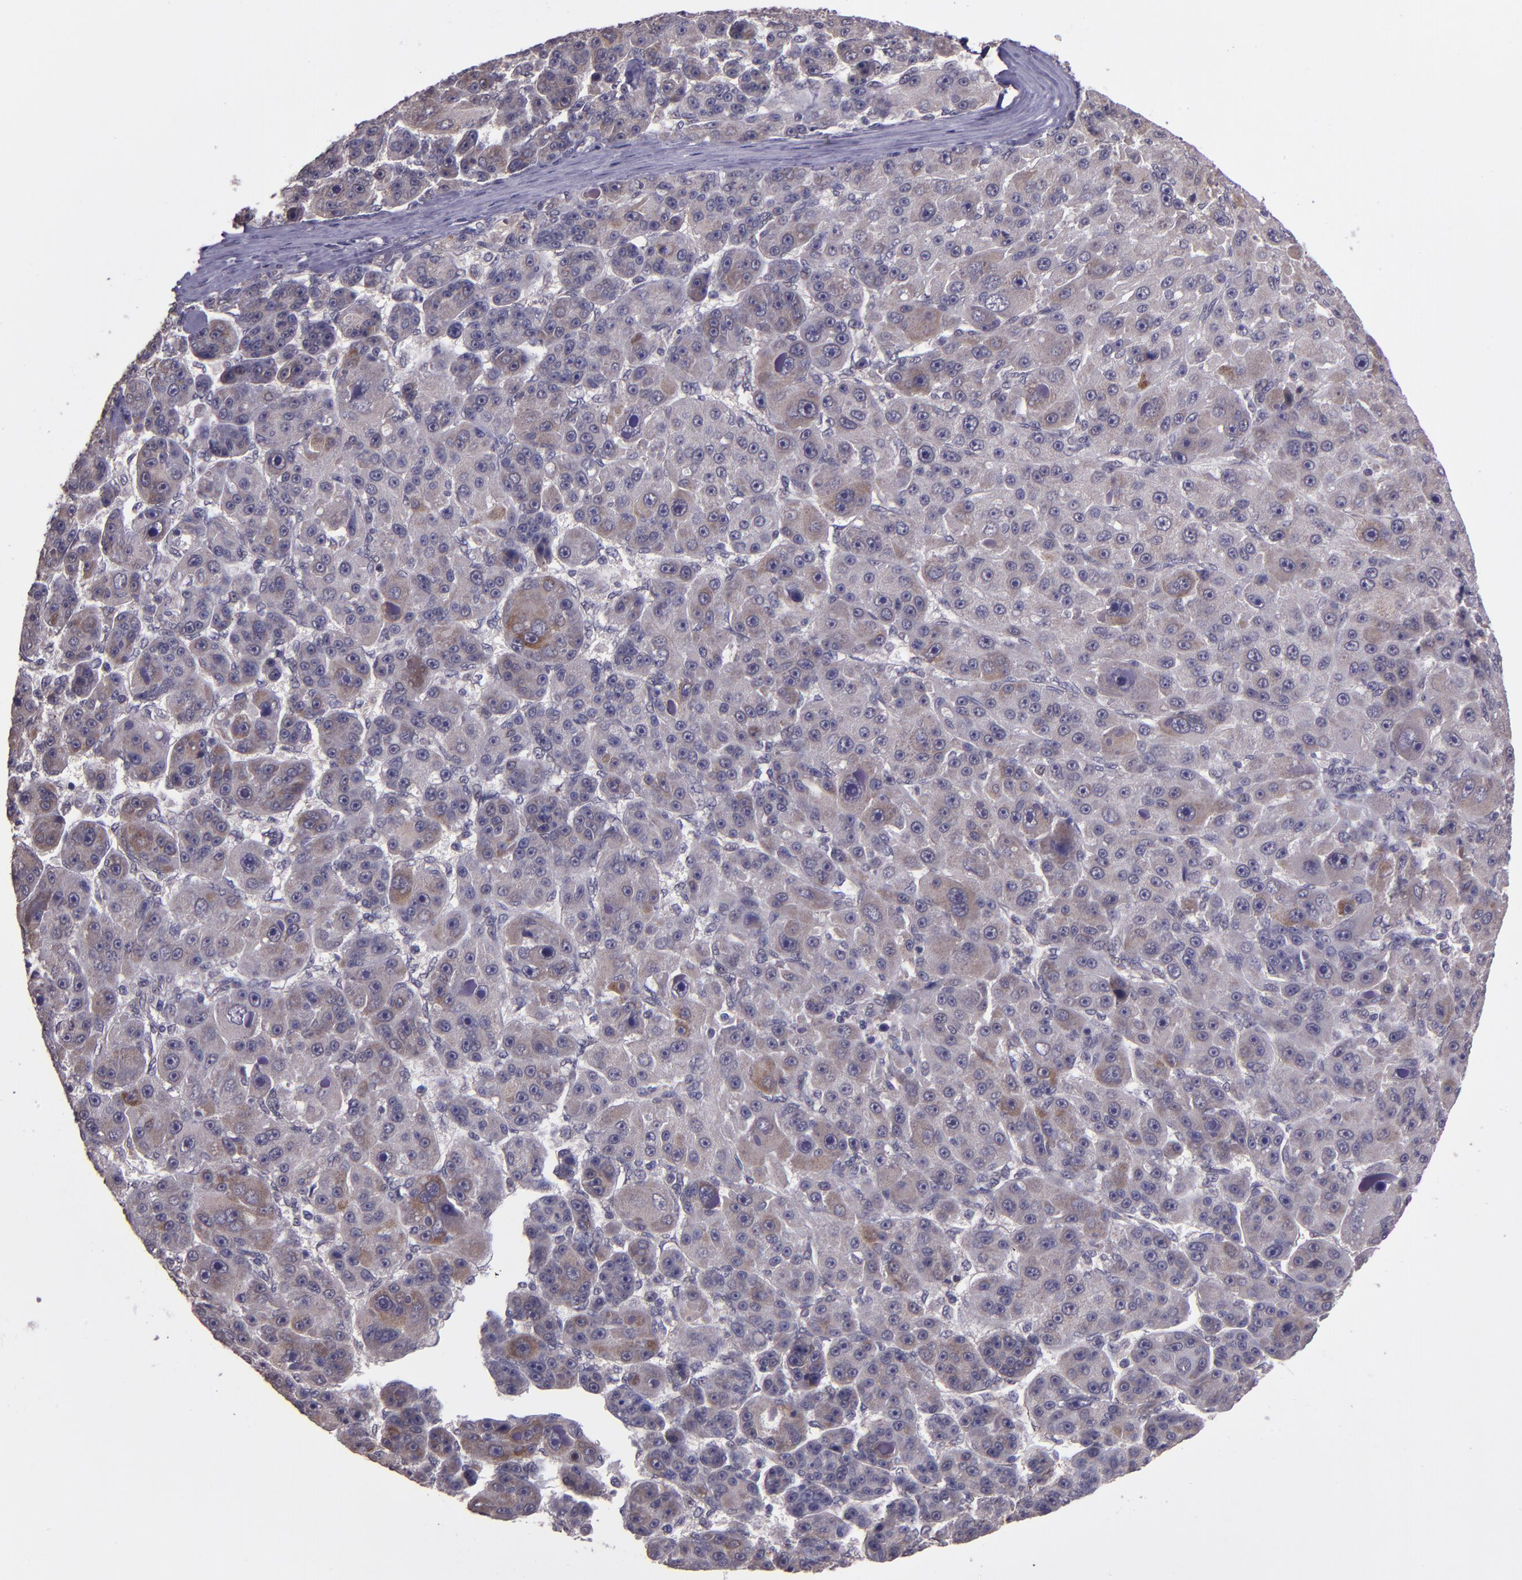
{"staining": {"intensity": "weak", "quantity": "<25%", "location": "cytoplasmic/membranous"}, "tissue": "liver cancer", "cell_type": "Tumor cells", "image_type": "cancer", "snomed": [{"axis": "morphology", "description": "Carcinoma, Hepatocellular, NOS"}, {"axis": "topography", "description": "Liver"}], "caption": "DAB immunohistochemical staining of human liver cancer (hepatocellular carcinoma) exhibits no significant expression in tumor cells.", "gene": "TAF7L", "patient": {"sex": "male", "age": 76}}